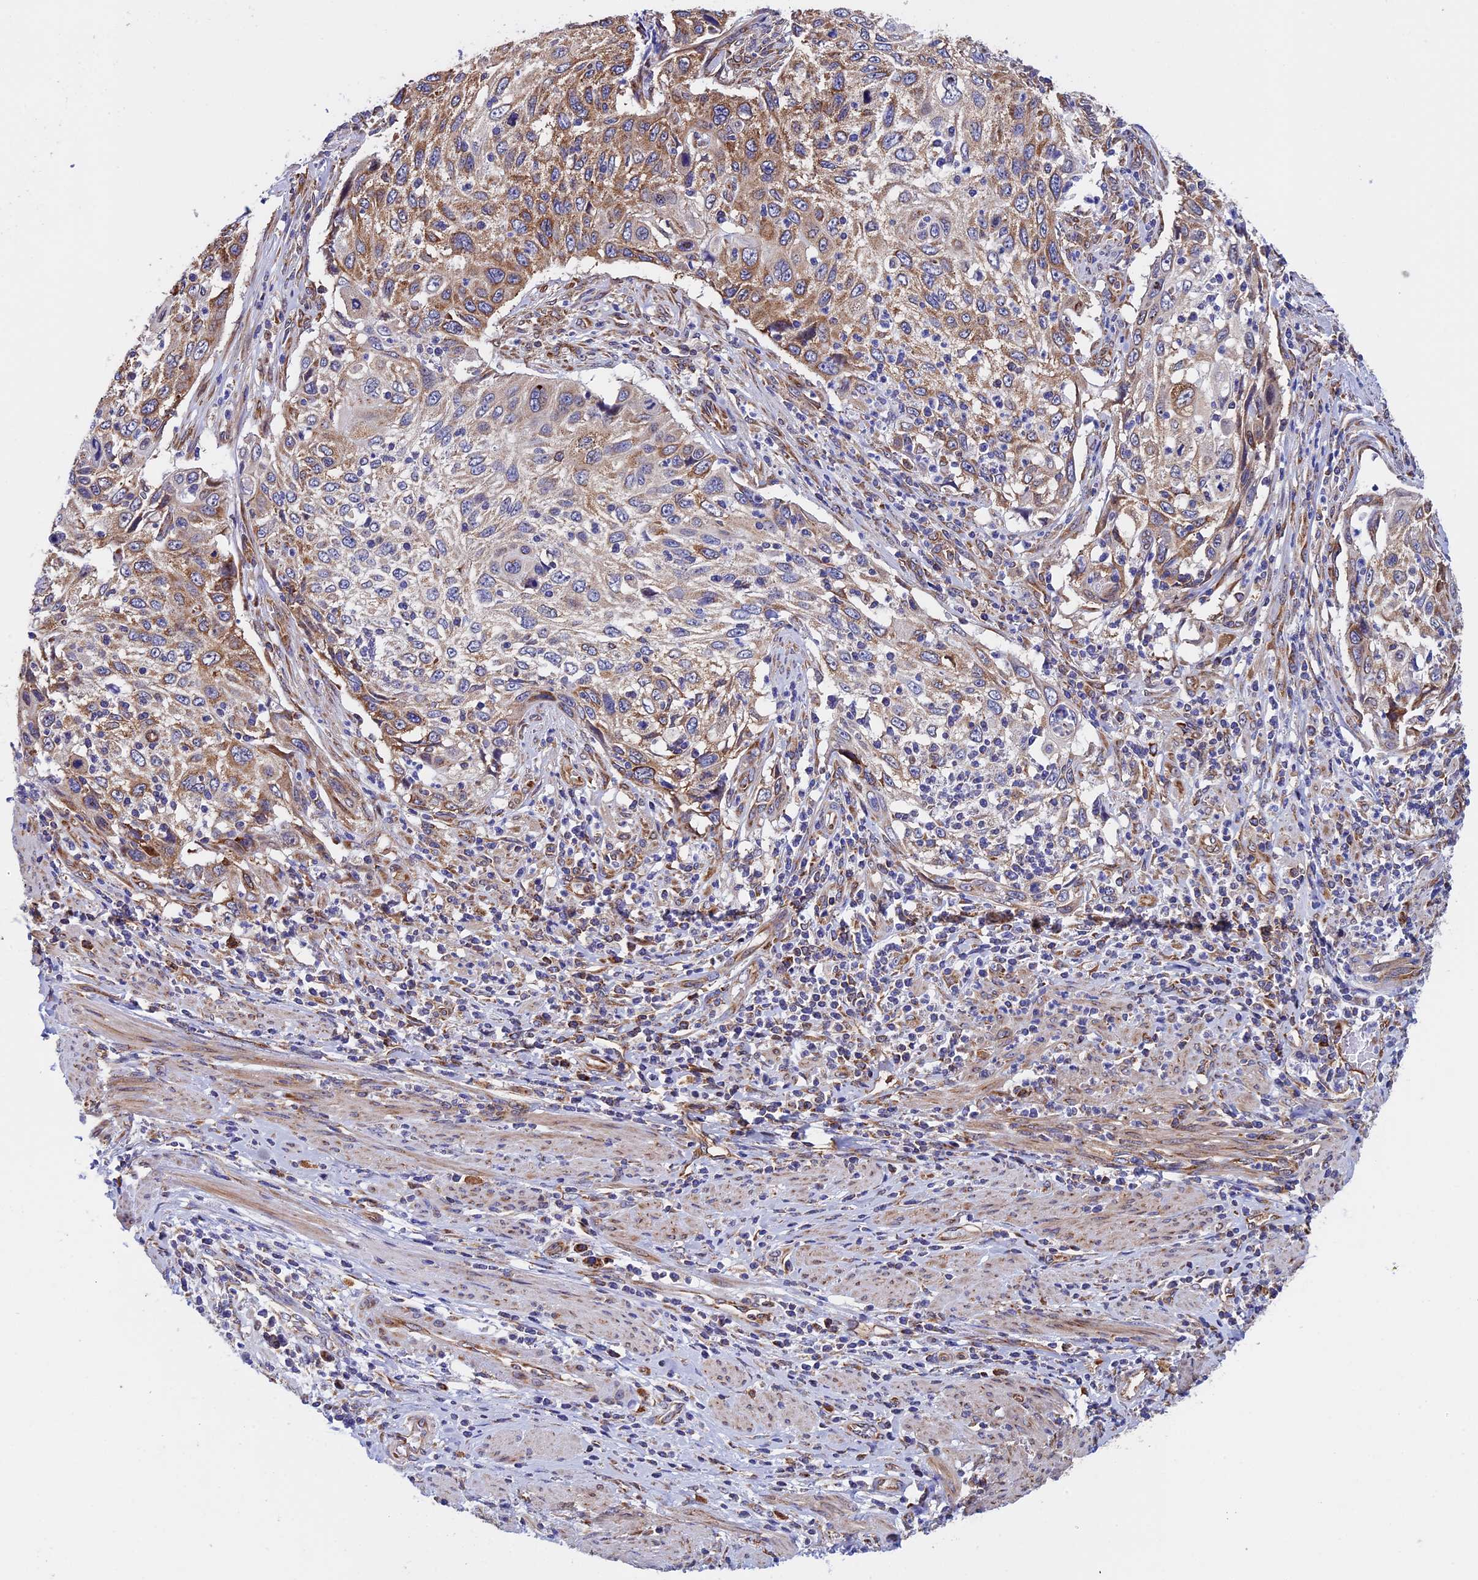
{"staining": {"intensity": "moderate", "quantity": ">75%", "location": "cytoplasmic/membranous"}, "tissue": "cervical cancer", "cell_type": "Tumor cells", "image_type": "cancer", "snomed": [{"axis": "morphology", "description": "Squamous cell carcinoma, NOS"}, {"axis": "topography", "description": "Cervix"}], "caption": "Immunohistochemistry micrograph of neoplastic tissue: cervical cancer (squamous cell carcinoma) stained using immunohistochemistry reveals medium levels of moderate protein expression localized specifically in the cytoplasmic/membranous of tumor cells, appearing as a cytoplasmic/membranous brown color.", "gene": "SLC9A5", "patient": {"sex": "female", "age": 70}}